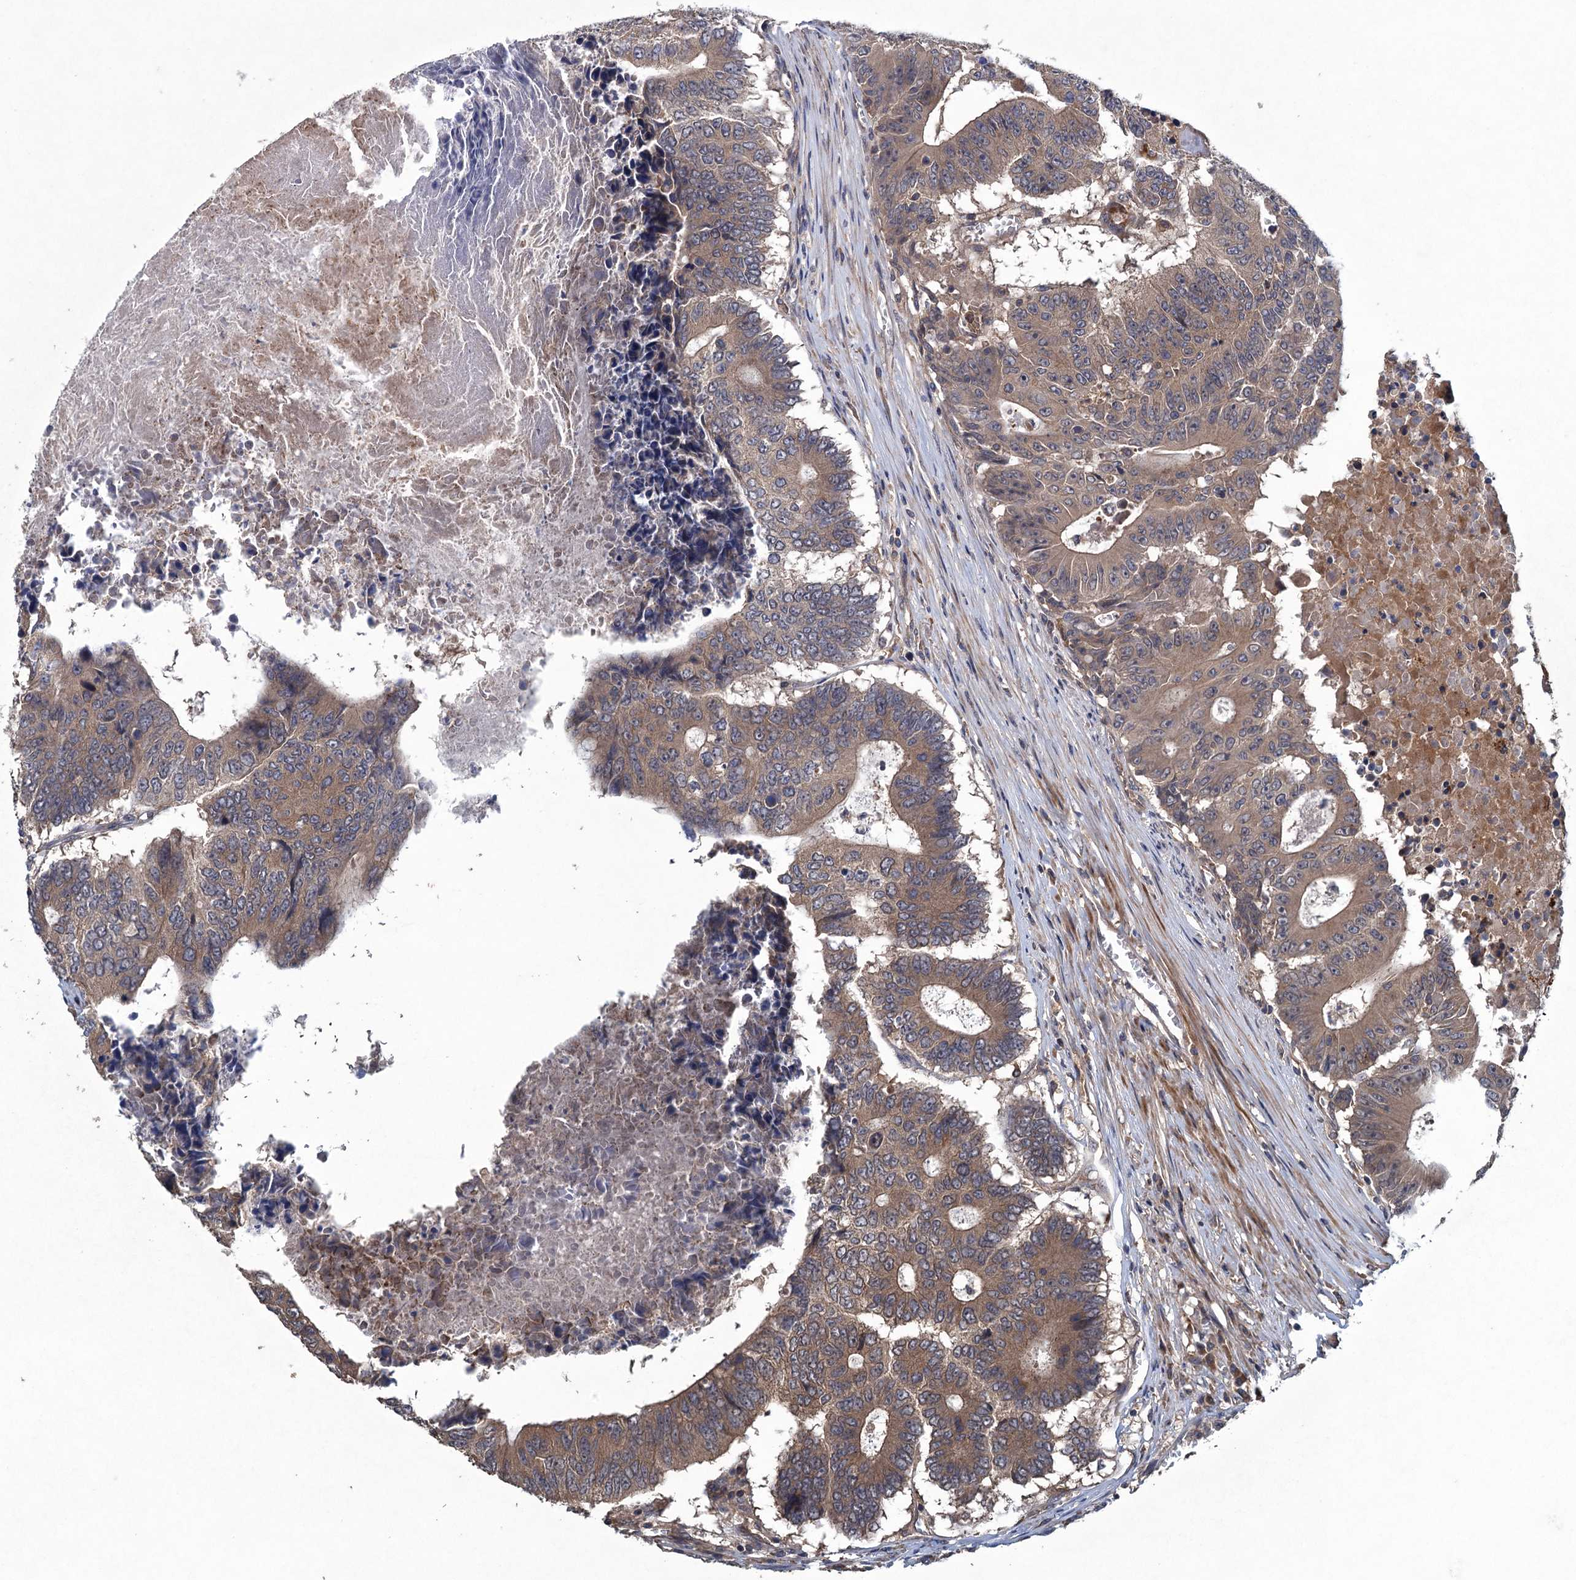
{"staining": {"intensity": "moderate", "quantity": ">75%", "location": "cytoplasmic/membranous"}, "tissue": "colorectal cancer", "cell_type": "Tumor cells", "image_type": "cancer", "snomed": [{"axis": "morphology", "description": "Adenocarcinoma, NOS"}, {"axis": "topography", "description": "Colon"}], "caption": "Moderate cytoplasmic/membranous protein positivity is appreciated in approximately >75% of tumor cells in colorectal cancer (adenocarcinoma).", "gene": "CNTN5", "patient": {"sex": "male", "age": 87}}